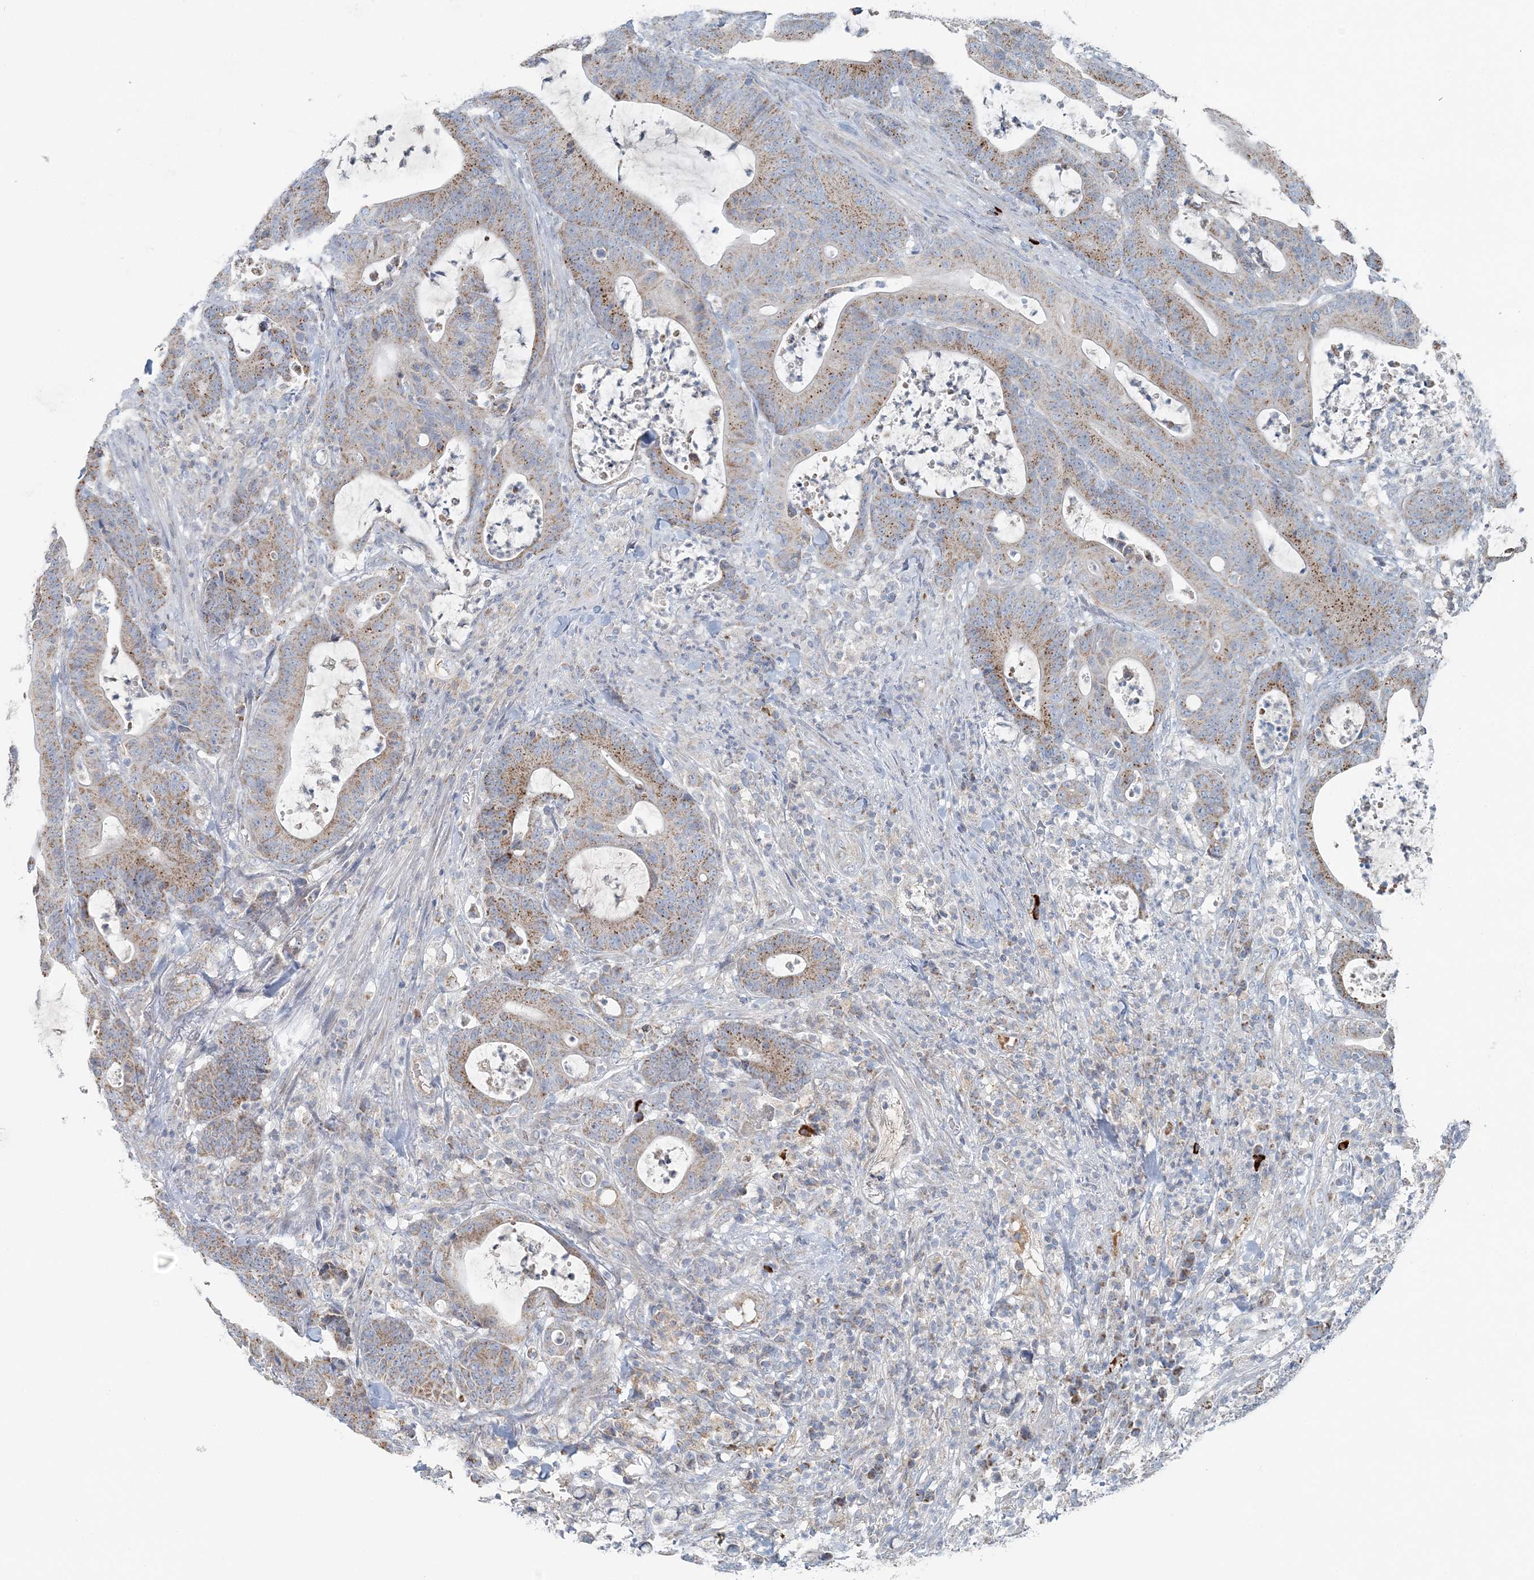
{"staining": {"intensity": "moderate", "quantity": "25%-75%", "location": "cytoplasmic/membranous"}, "tissue": "colorectal cancer", "cell_type": "Tumor cells", "image_type": "cancer", "snomed": [{"axis": "morphology", "description": "Adenocarcinoma, NOS"}, {"axis": "topography", "description": "Colon"}], "caption": "The immunohistochemical stain shows moderate cytoplasmic/membranous expression in tumor cells of colorectal cancer (adenocarcinoma) tissue.", "gene": "SLC22A16", "patient": {"sex": "female", "age": 84}}